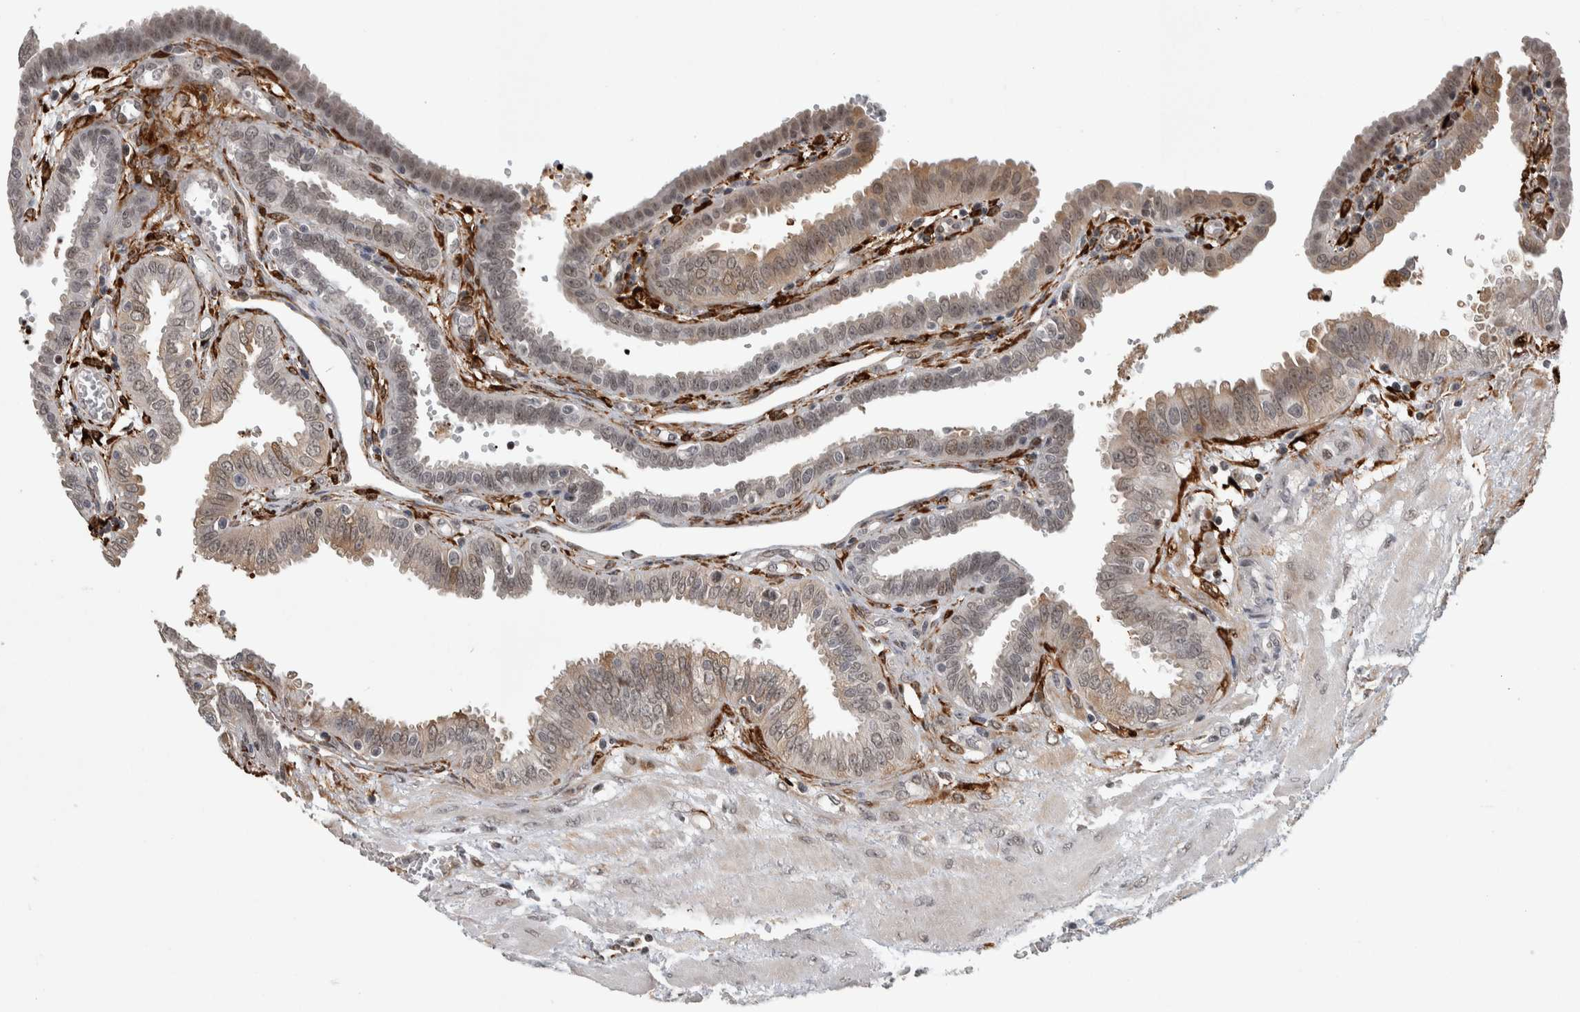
{"staining": {"intensity": "weak", "quantity": "25%-75%", "location": "cytoplasmic/membranous,nuclear"}, "tissue": "fallopian tube", "cell_type": "Glandular cells", "image_type": "normal", "snomed": [{"axis": "morphology", "description": "Normal tissue, NOS"}, {"axis": "topography", "description": "Fallopian tube"}, {"axis": "topography", "description": "Placenta"}], "caption": "A brown stain labels weak cytoplasmic/membranous,nuclear positivity of a protein in glandular cells of benign human fallopian tube. Using DAB (brown) and hematoxylin (blue) stains, captured at high magnification using brightfield microscopy.", "gene": "ZSCAN21", "patient": {"sex": "female", "age": 32}}